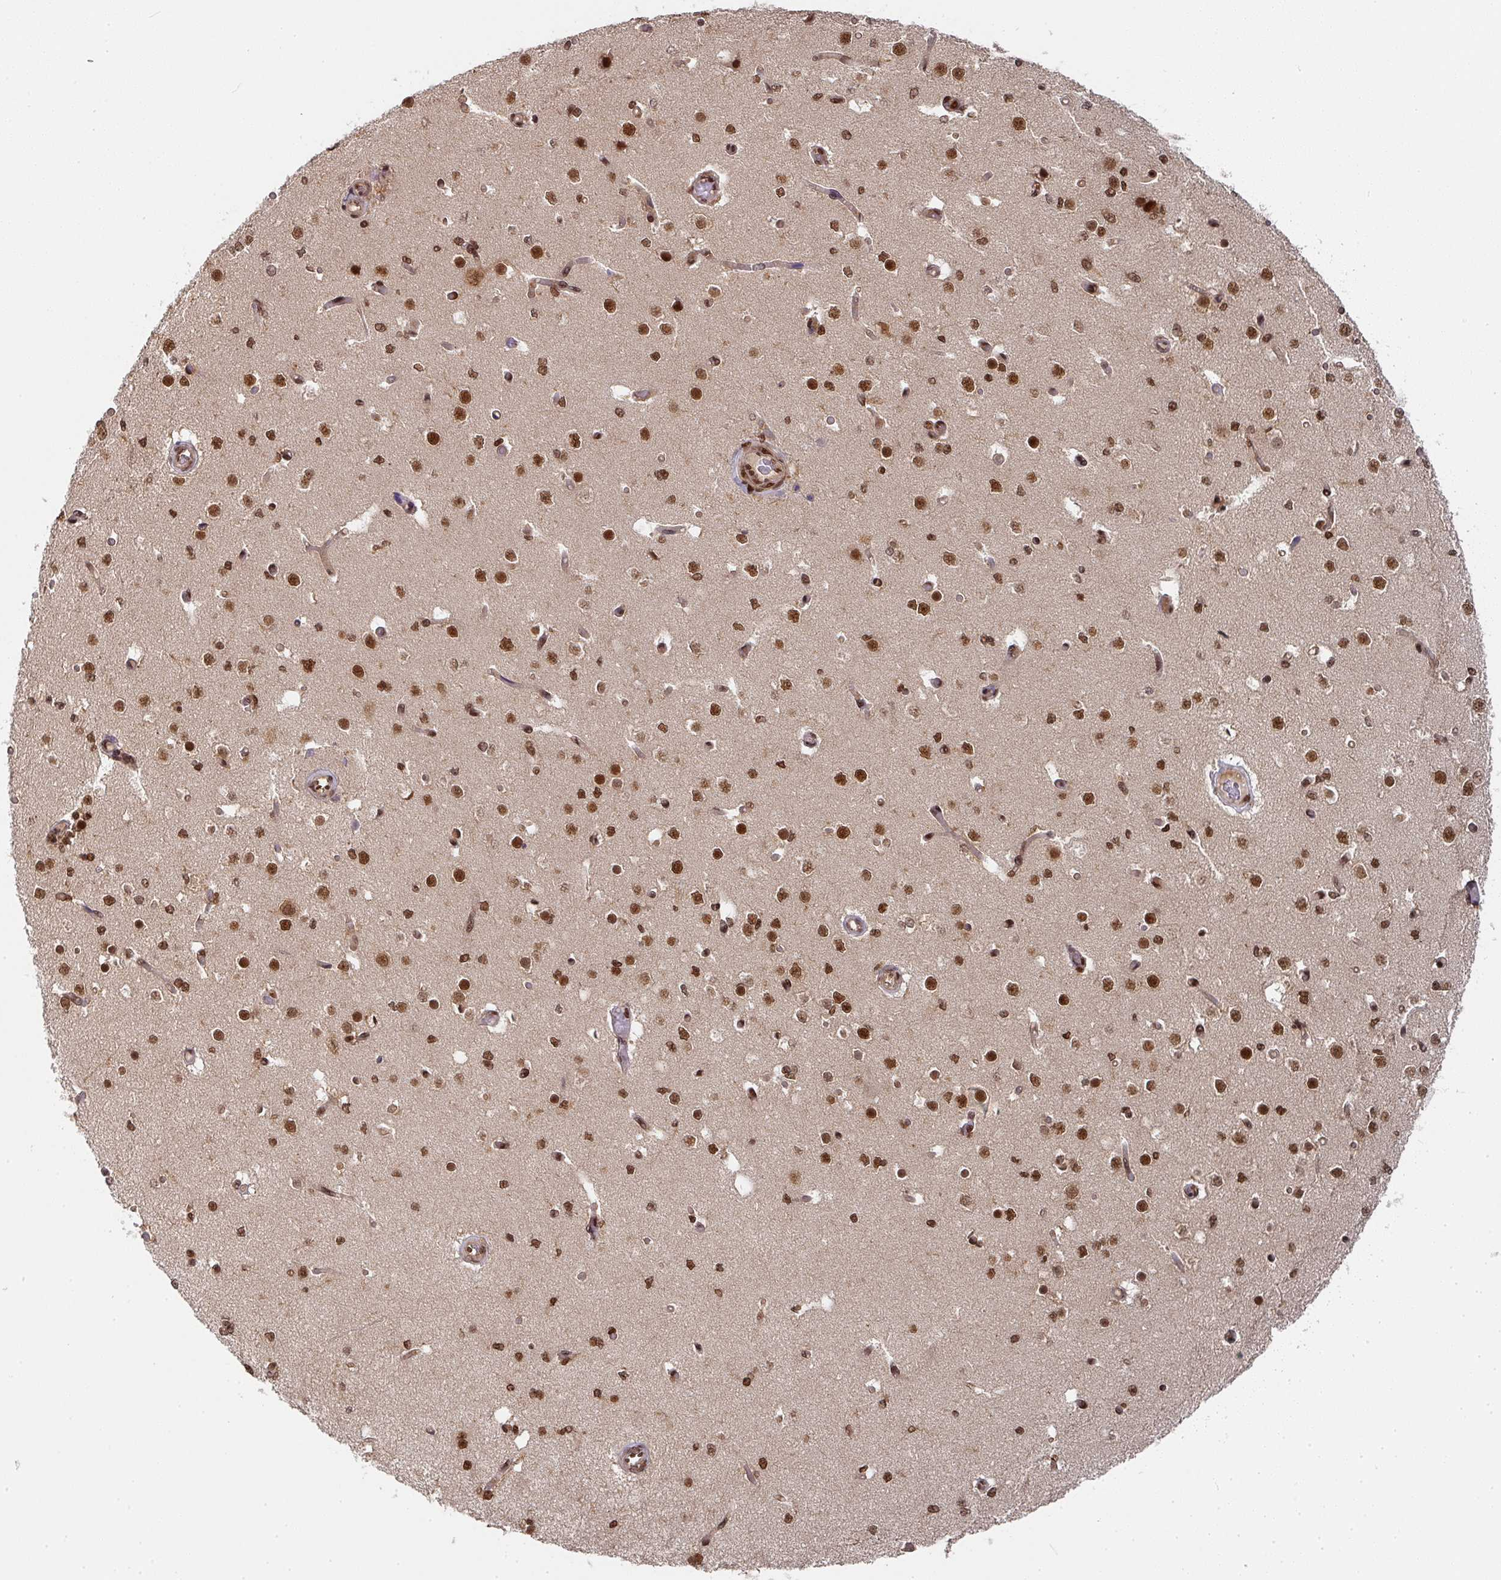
{"staining": {"intensity": "strong", "quantity": ">75%", "location": "nuclear"}, "tissue": "cerebral cortex", "cell_type": "Endothelial cells", "image_type": "normal", "snomed": [{"axis": "morphology", "description": "Normal tissue, NOS"}, {"axis": "morphology", "description": "Inflammation, NOS"}, {"axis": "topography", "description": "Cerebral cortex"}], "caption": "Protein expression analysis of benign cerebral cortex shows strong nuclear staining in about >75% of endothelial cells. (DAB IHC, brown staining for protein, blue staining for nuclei).", "gene": "DIDO1", "patient": {"sex": "male", "age": 6}}